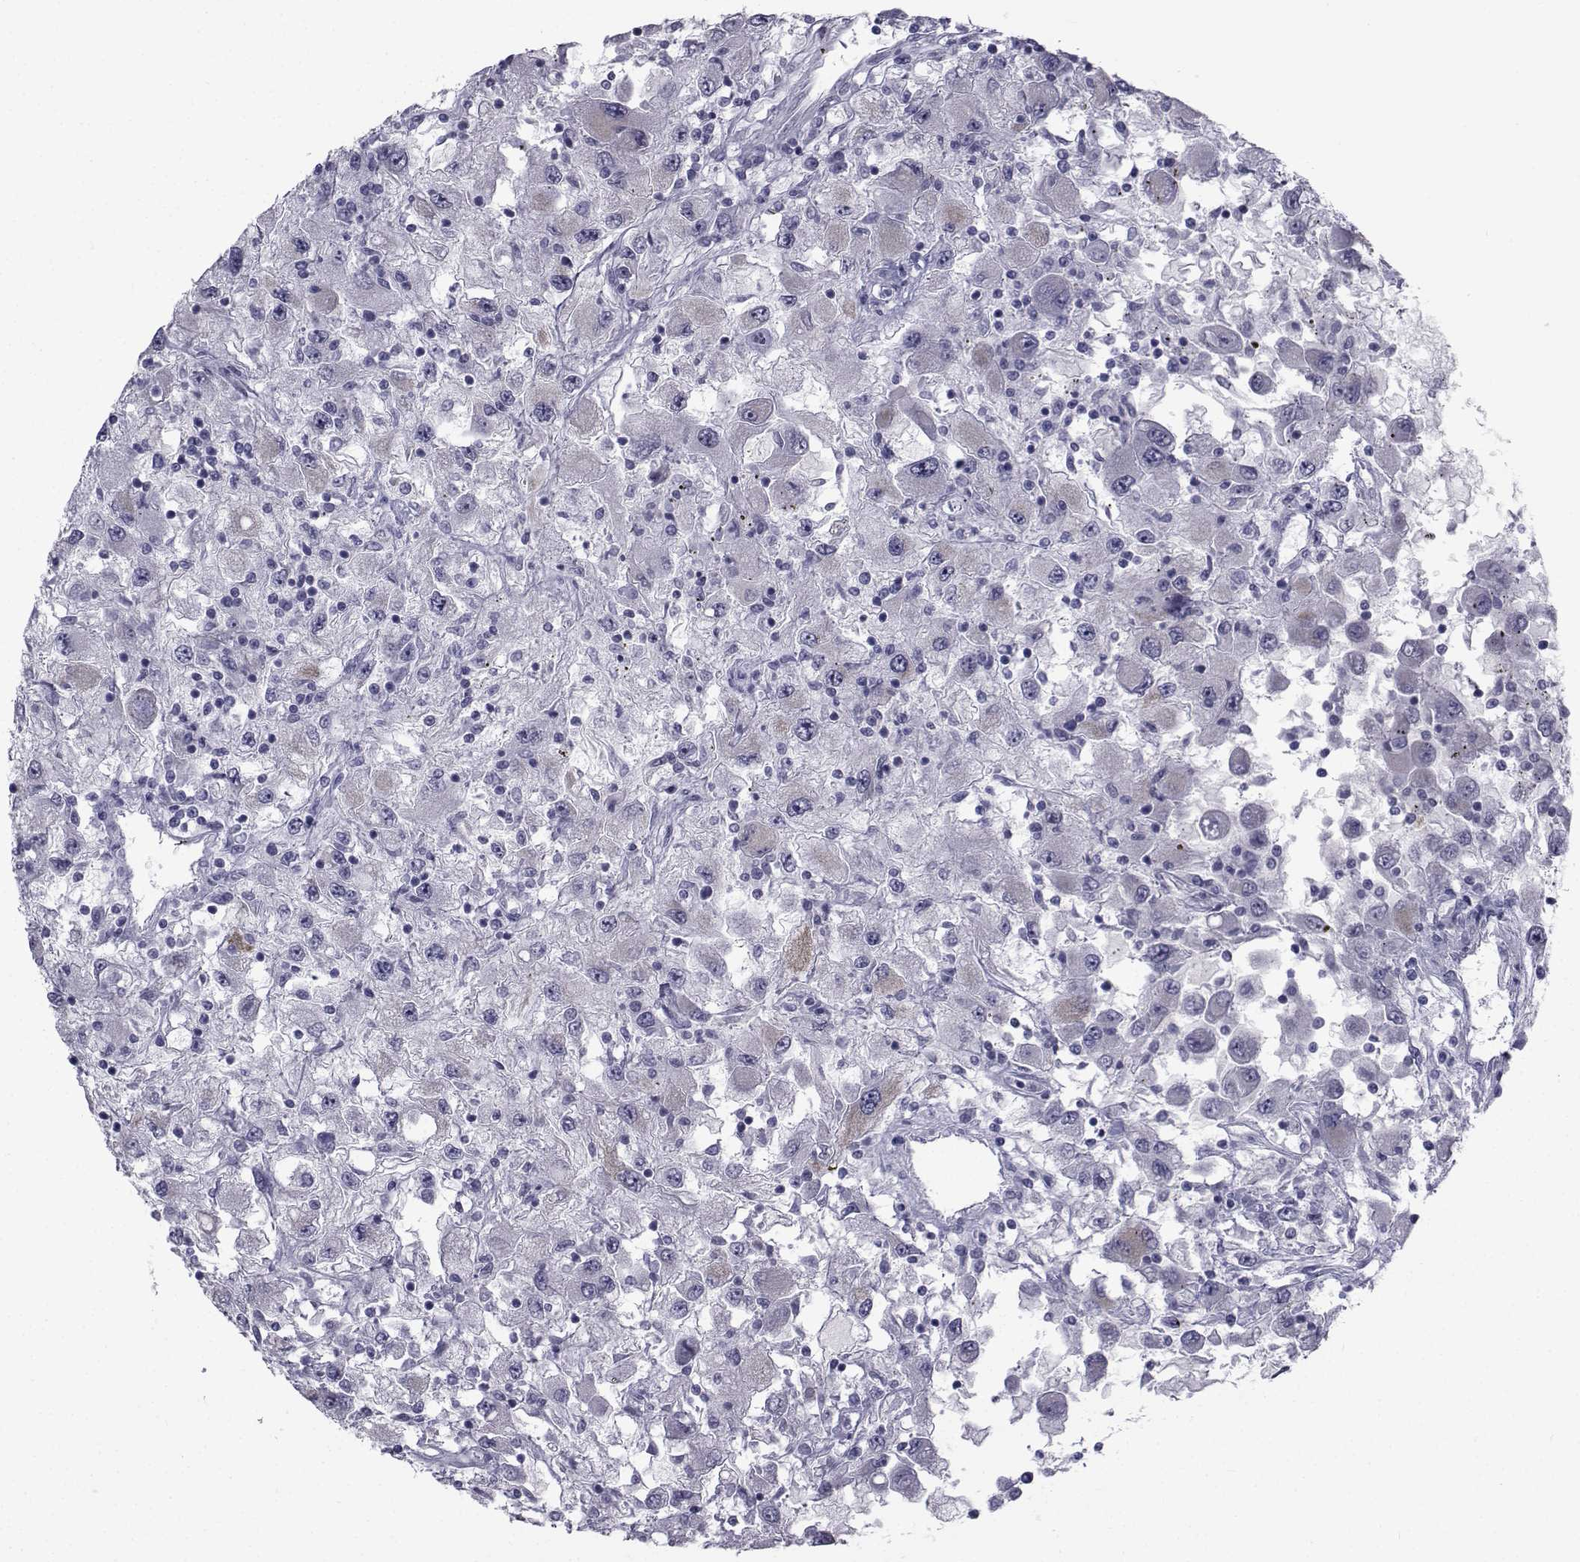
{"staining": {"intensity": "negative", "quantity": "none", "location": "none"}, "tissue": "renal cancer", "cell_type": "Tumor cells", "image_type": "cancer", "snomed": [{"axis": "morphology", "description": "Adenocarcinoma, NOS"}, {"axis": "topography", "description": "Kidney"}], "caption": "This histopathology image is of adenocarcinoma (renal) stained with immunohistochemistry (IHC) to label a protein in brown with the nuclei are counter-stained blue. There is no staining in tumor cells. (Stains: DAB immunohistochemistry with hematoxylin counter stain, Microscopy: brightfield microscopy at high magnification).", "gene": "FDXR", "patient": {"sex": "female", "age": 67}}